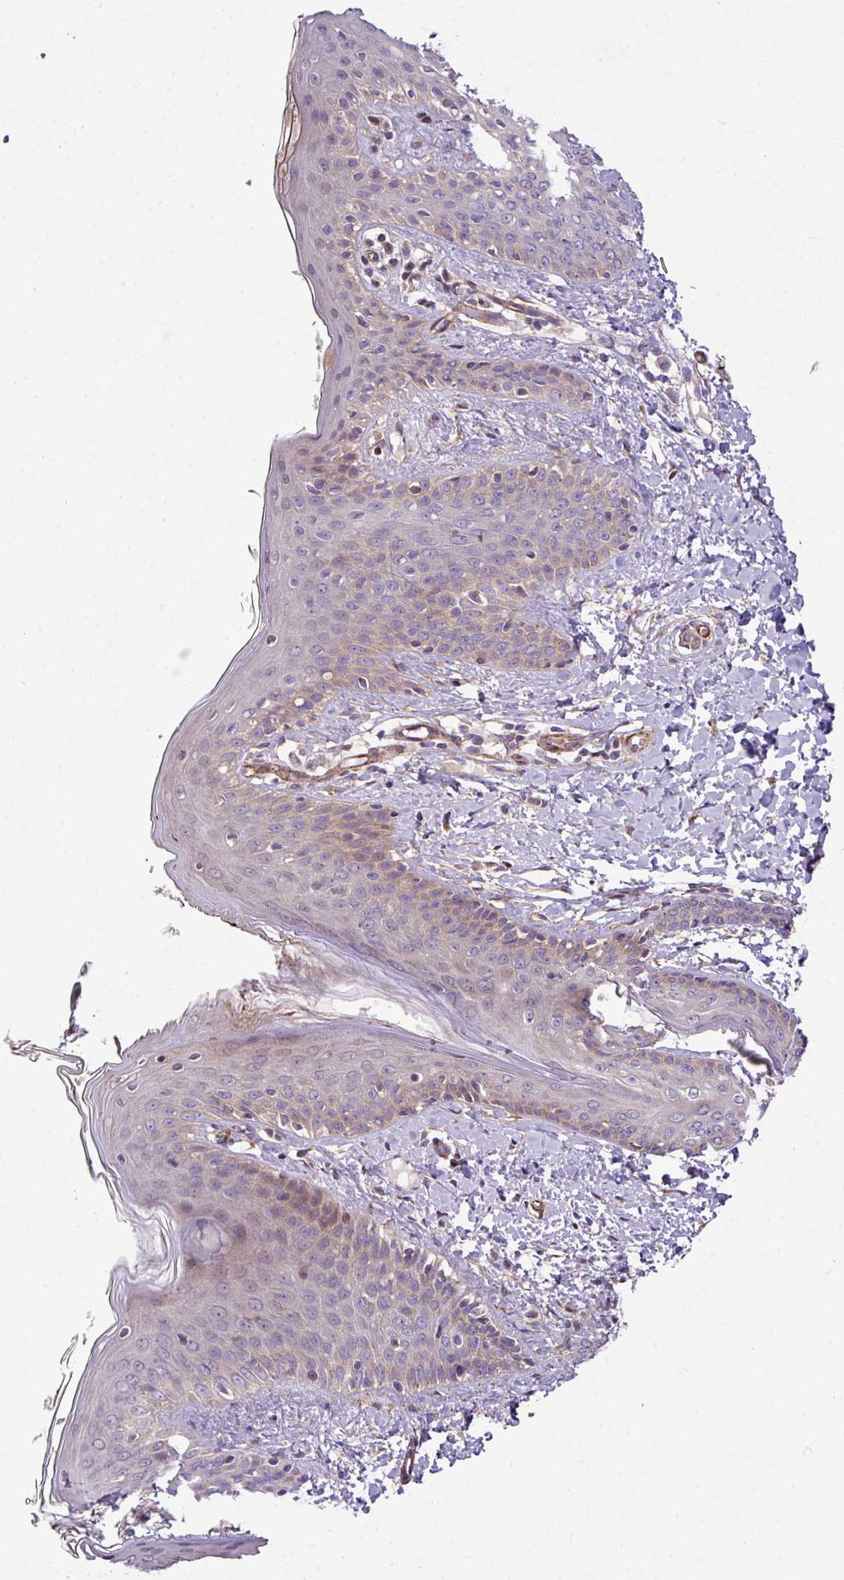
{"staining": {"intensity": "moderate", "quantity": ">75%", "location": "cytoplasmic/membranous"}, "tissue": "skin", "cell_type": "Fibroblasts", "image_type": "normal", "snomed": [{"axis": "morphology", "description": "Normal tissue, NOS"}, {"axis": "topography", "description": "Skin"}], "caption": "About >75% of fibroblasts in normal human skin exhibit moderate cytoplasmic/membranous protein staining as visualized by brown immunohistochemical staining.", "gene": "FAM47E", "patient": {"sex": "male", "age": 16}}